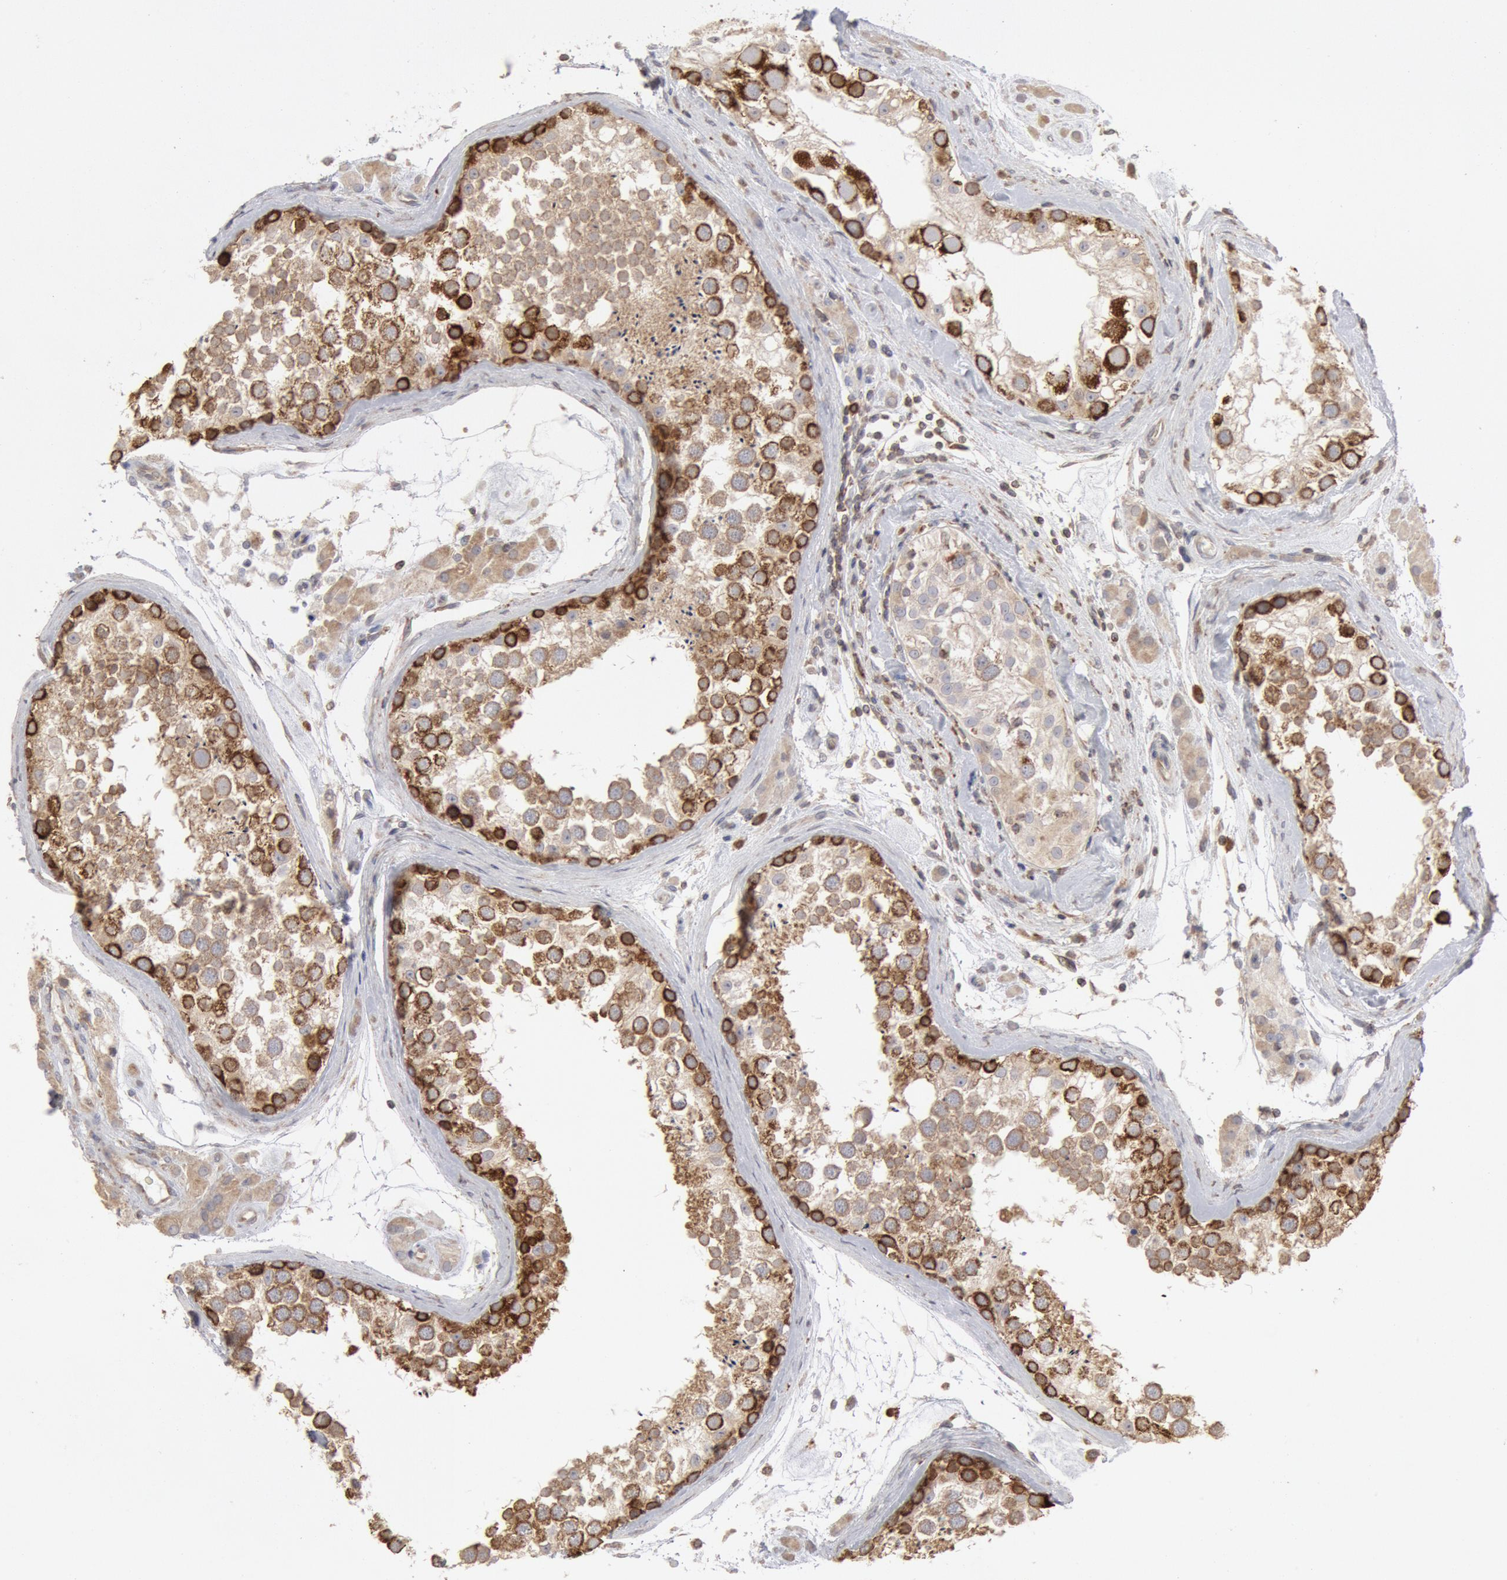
{"staining": {"intensity": "strong", "quantity": "25%-75%", "location": "cytoplasmic/membranous"}, "tissue": "testis", "cell_type": "Cells in seminiferous ducts", "image_type": "normal", "snomed": [{"axis": "morphology", "description": "Normal tissue, NOS"}, {"axis": "topography", "description": "Testis"}], "caption": "About 25%-75% of cells in seminiferous ducts in normal testis reveal strong cytoplasmic/membranous protein expression as visualized by brown immunohistochemical staining.", "gene": "OSBPL8", "patient": {"sex": "male", "age": 46}}